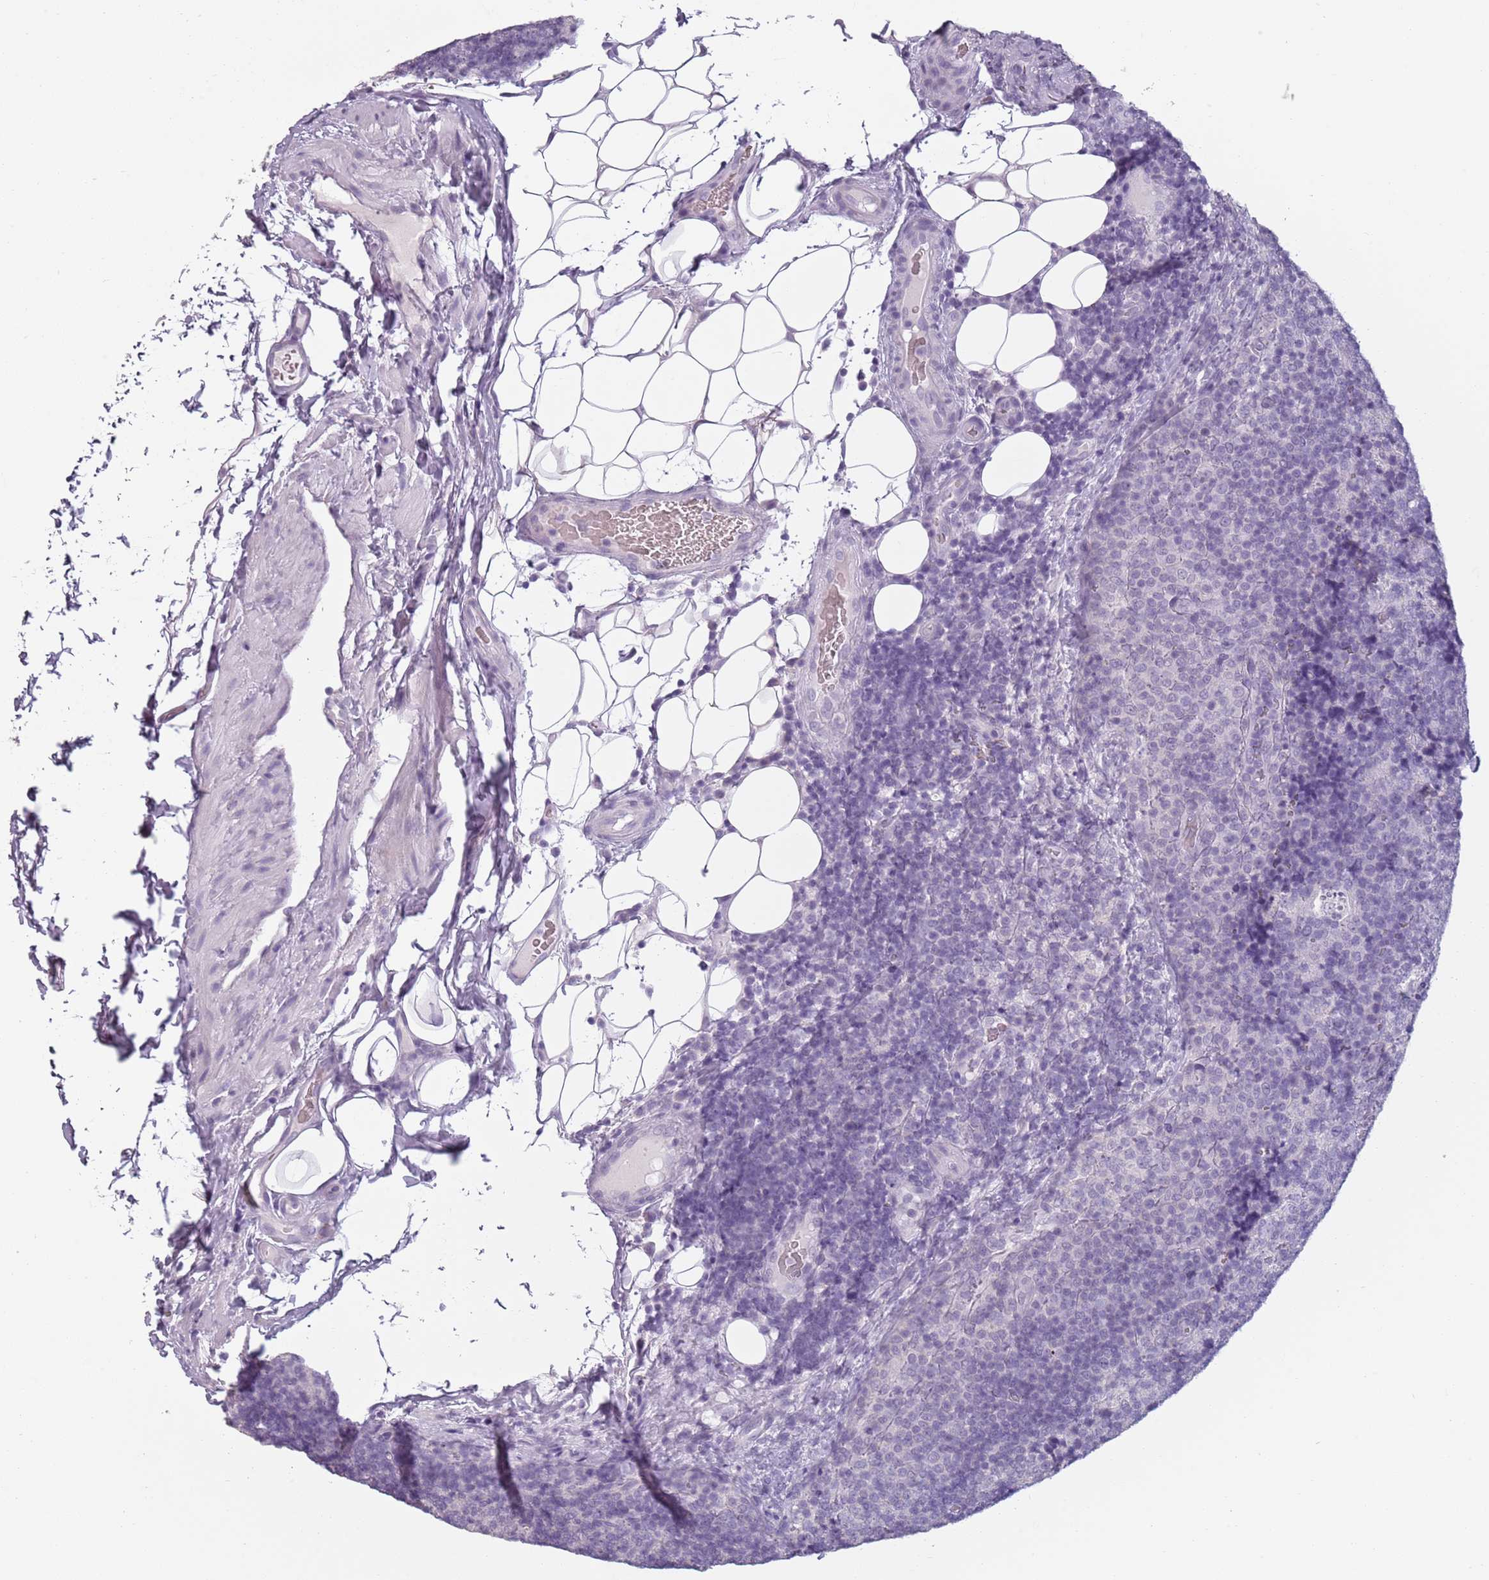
{"staining": {"intensity": "negative", "quantity": "none", "location": "none"}, "tissue": "lymph node", "cell_type": "Germinal center cells", "image_type": "normal", "snomed": [{"axis": "morphology", "description": "Normal tissue, NOS"}, {"axis": "topography", "description": "Lymph node"}], "caption": "Germinal center cells are negative for brown protein staining in benign lymph node.", "gene": "PIEZO1", "patient": {"sex": "female", "age": 31}}